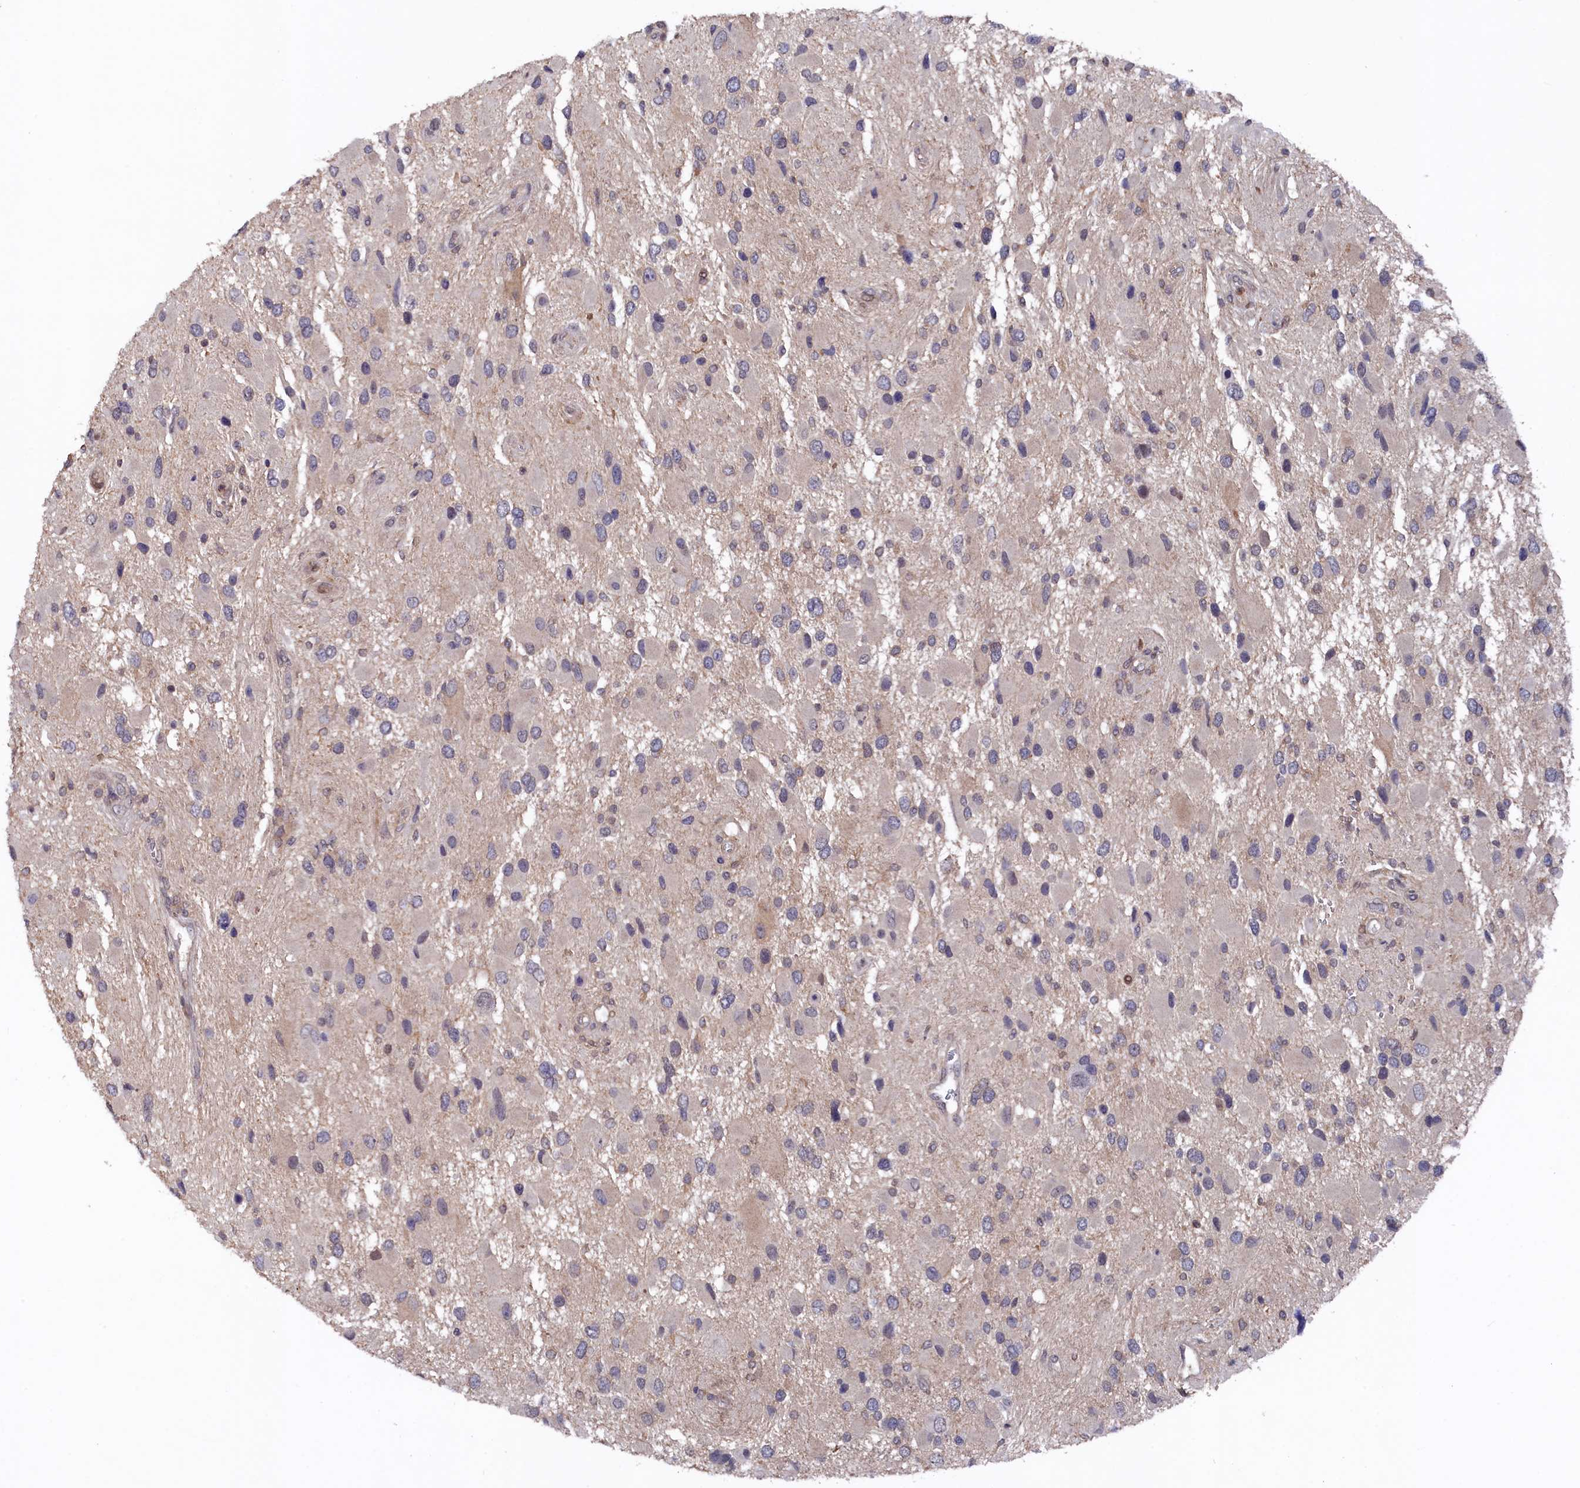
{"staining": {"intensity": "negative", "quantity": "none", "location": "none"}, "tissue": "glioma", "cell_type": "Tumor cells", "image_type": "cancer", "snomed": [{"axis": "morphology", "description": "Glioma, malignant, High grade"}, {"axis": "topography", "description": "Brain"}], "caption": "This is an immunohistochemistry (IHC) image of malignant glioma (high-grade). There is no expression in tumor cells.", "gene": "TMC5", "patient": {"sex": "male", "age": 53}}